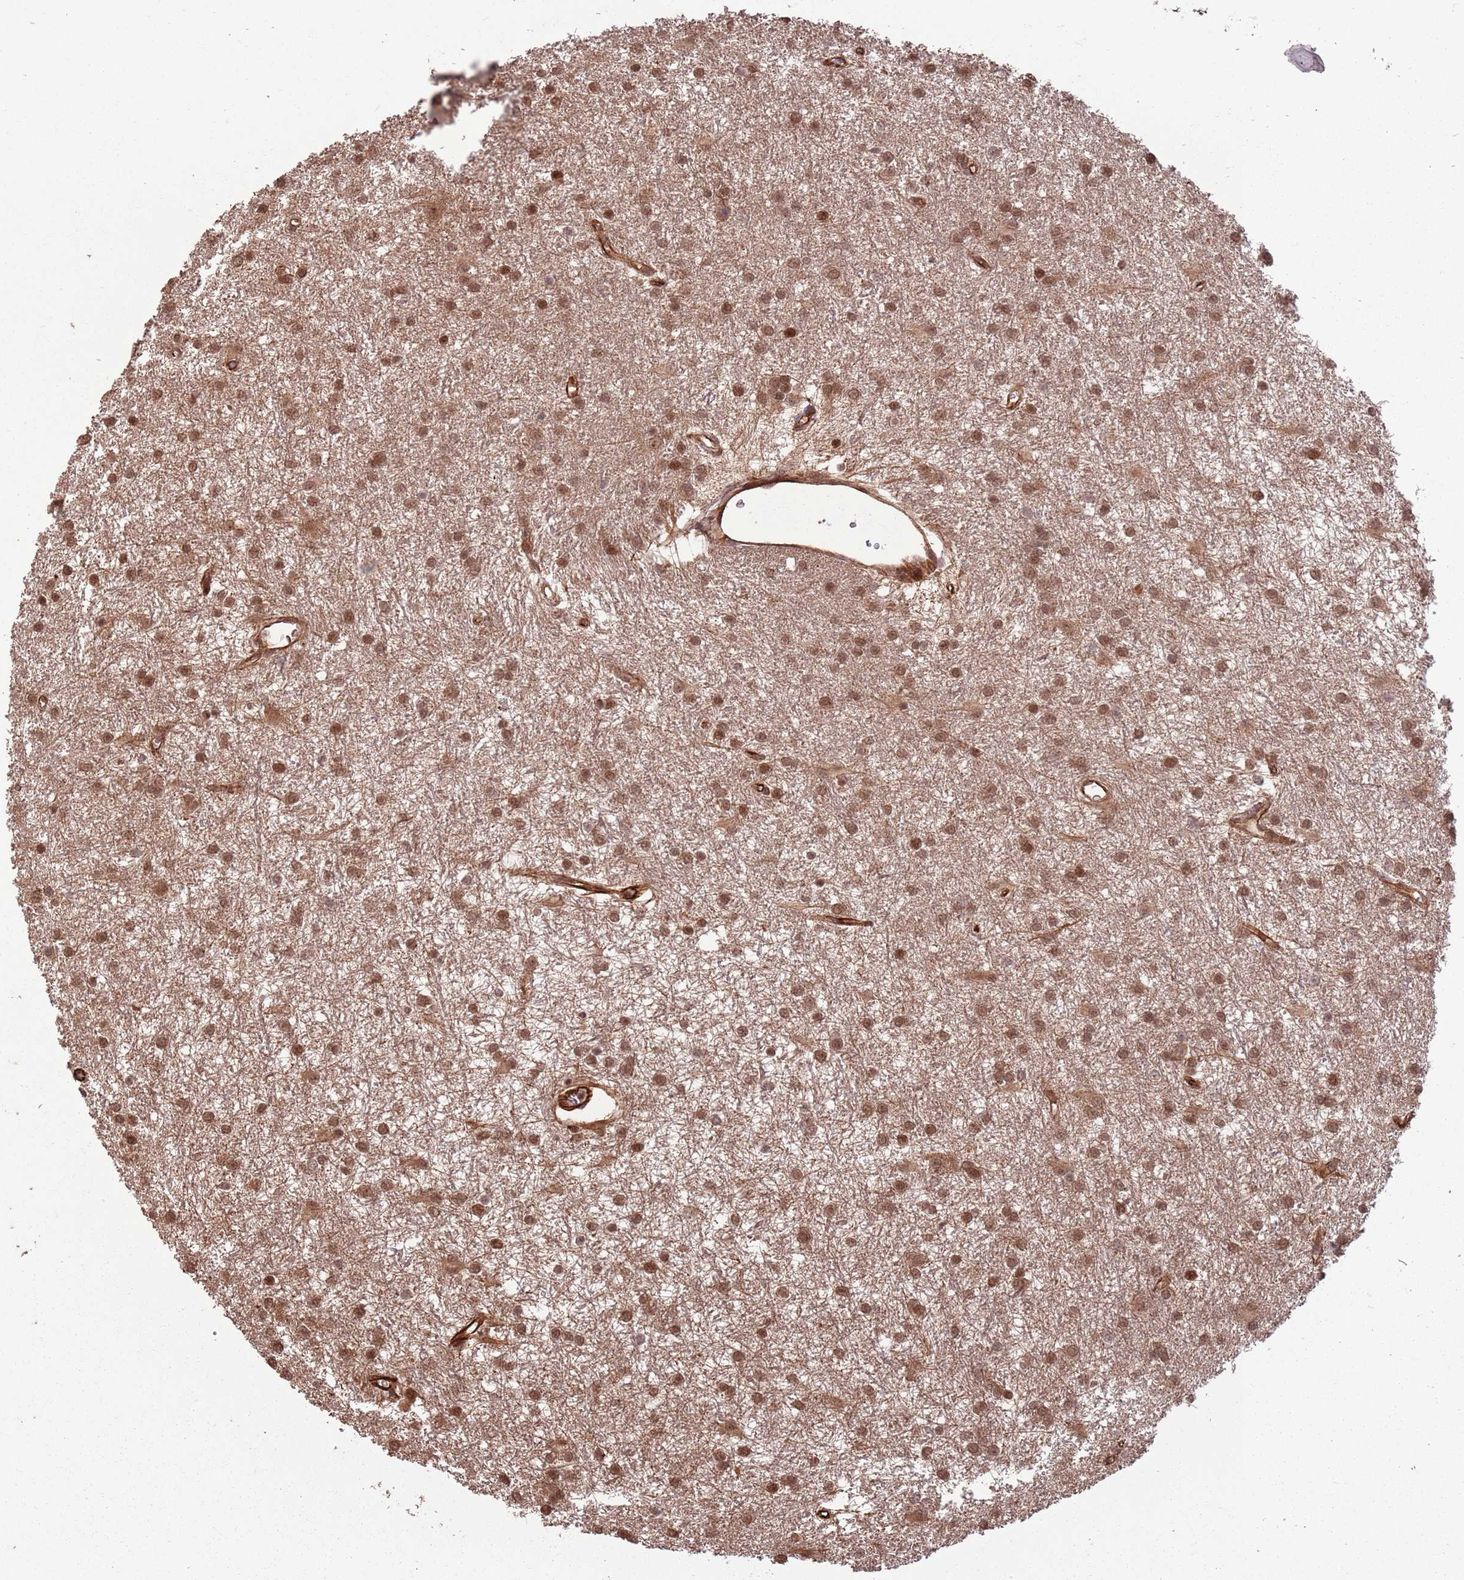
{"staining": {"intensity": "moderate", "quantity": ">75%", "location": "cytoplasmic/membranous,nuclear"}, "tissue": "glioma", "cell_type": "Tumor cells", "image_type": "cancer", "snomed": [{"axis": "morphology", "description": "Glioma, malignant, High grade"}, {"axis": "topography", "description": "Brain"}], "caption": "Tumor cells show medium levels of moderate cytoplasmic/membranous and nuclear staining in about >75% of cells in human glioma.", "gene": "ADAMTS3", "patient": {"sex": "female", "age": 50}}